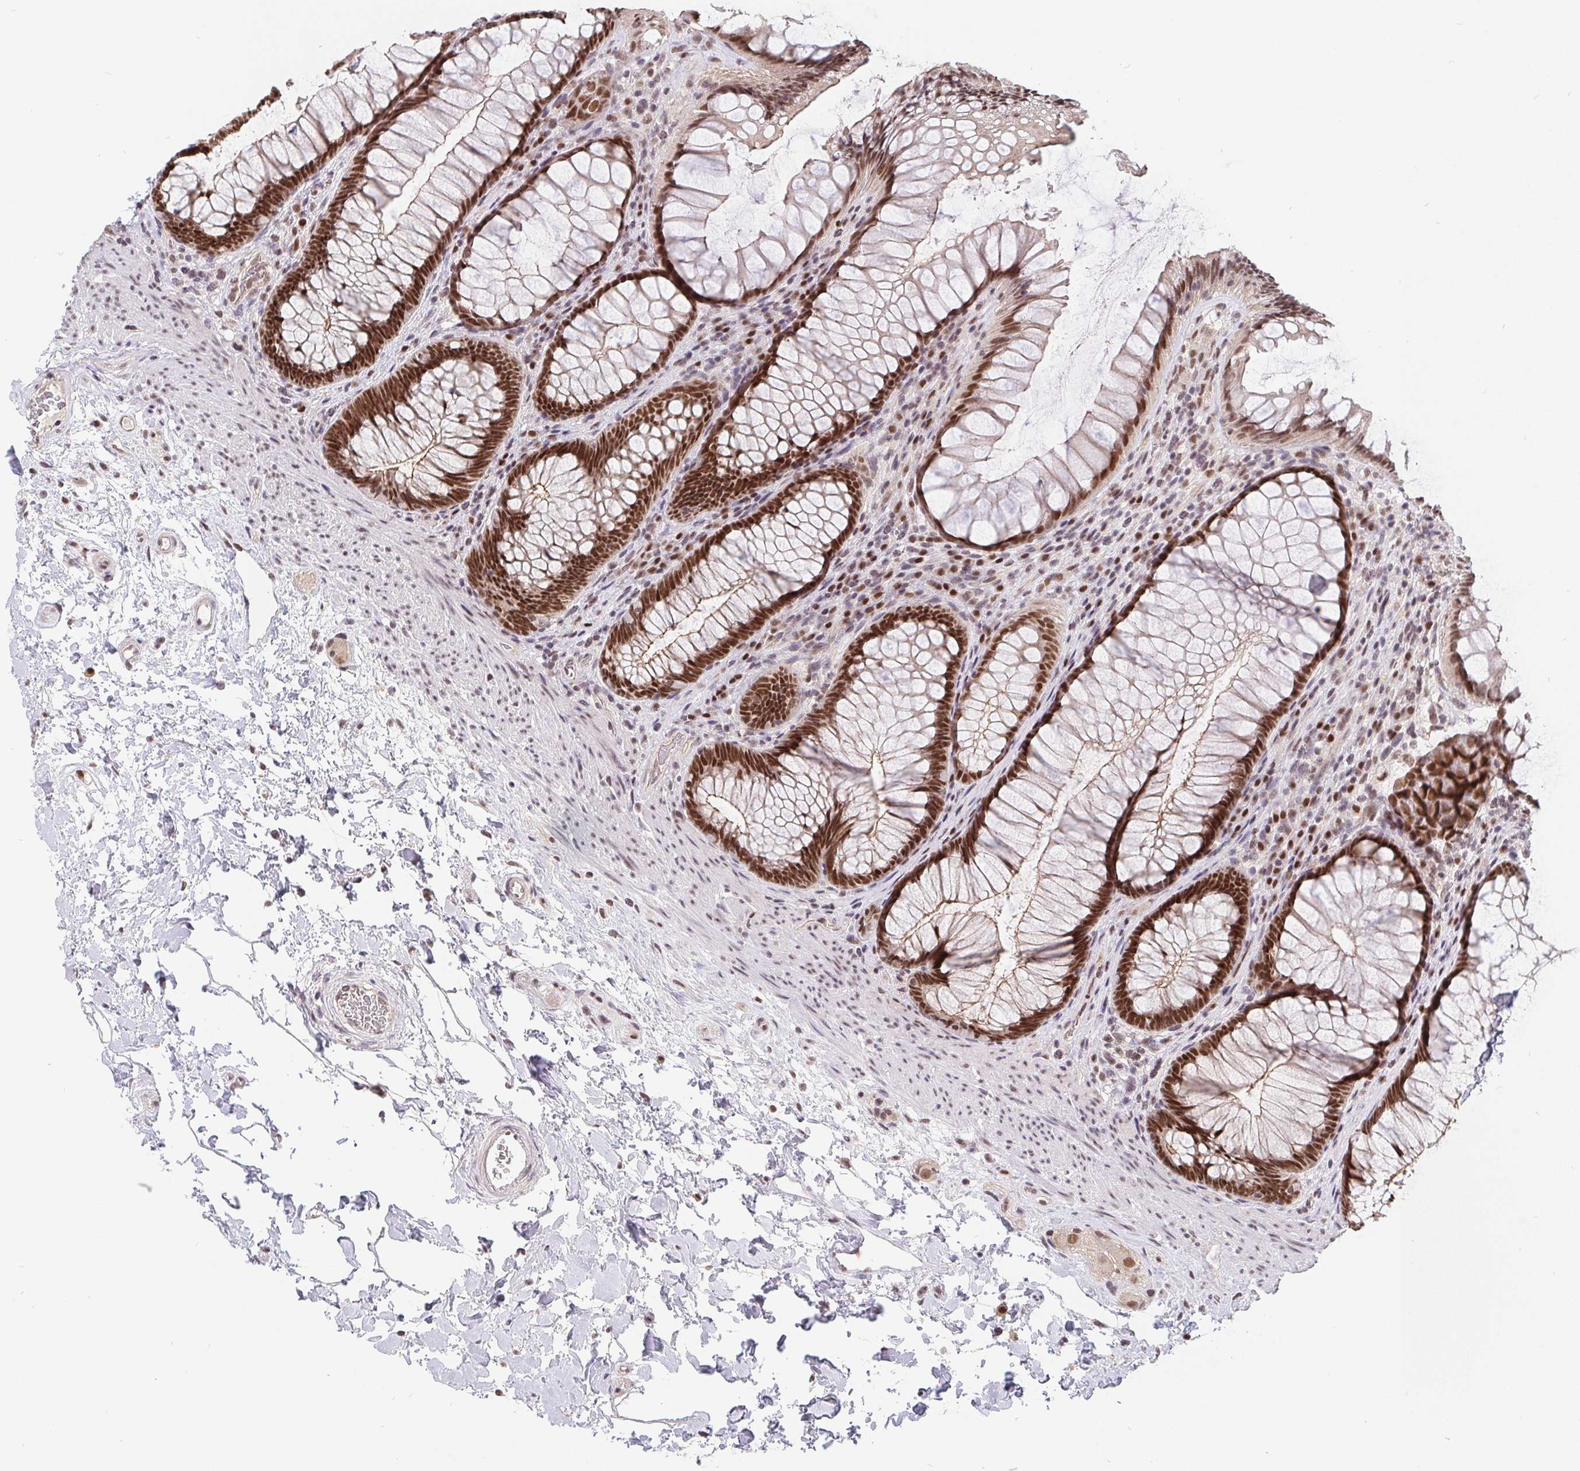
{"staining": {"intensity": "moderate", "quantity": ">75%", "location": "nuclear"}, "tissue": "rectum", "cell_type": "Glandular cells", "image_type": "normal", "snomed": [{"axis": "morphology", "description": "Normal tissue, NOS"}, {"axis": "topography", "description": "Smooth muscle"}, {"axis": "topography", "description": "Rectum"}], "caption": "Immunohistochemistry staining of benign rectum, which shows medium levels of moderate nuclear positivity in about >75% of glandular cells indicating moderate nuclear protein expression. The staining was performed using DAB (brown) for protein detection and nuclei were counterstained in hematoxylin (blue).", "gene": "POU2F1", "patient": {"sex": "male", "age": 53}}